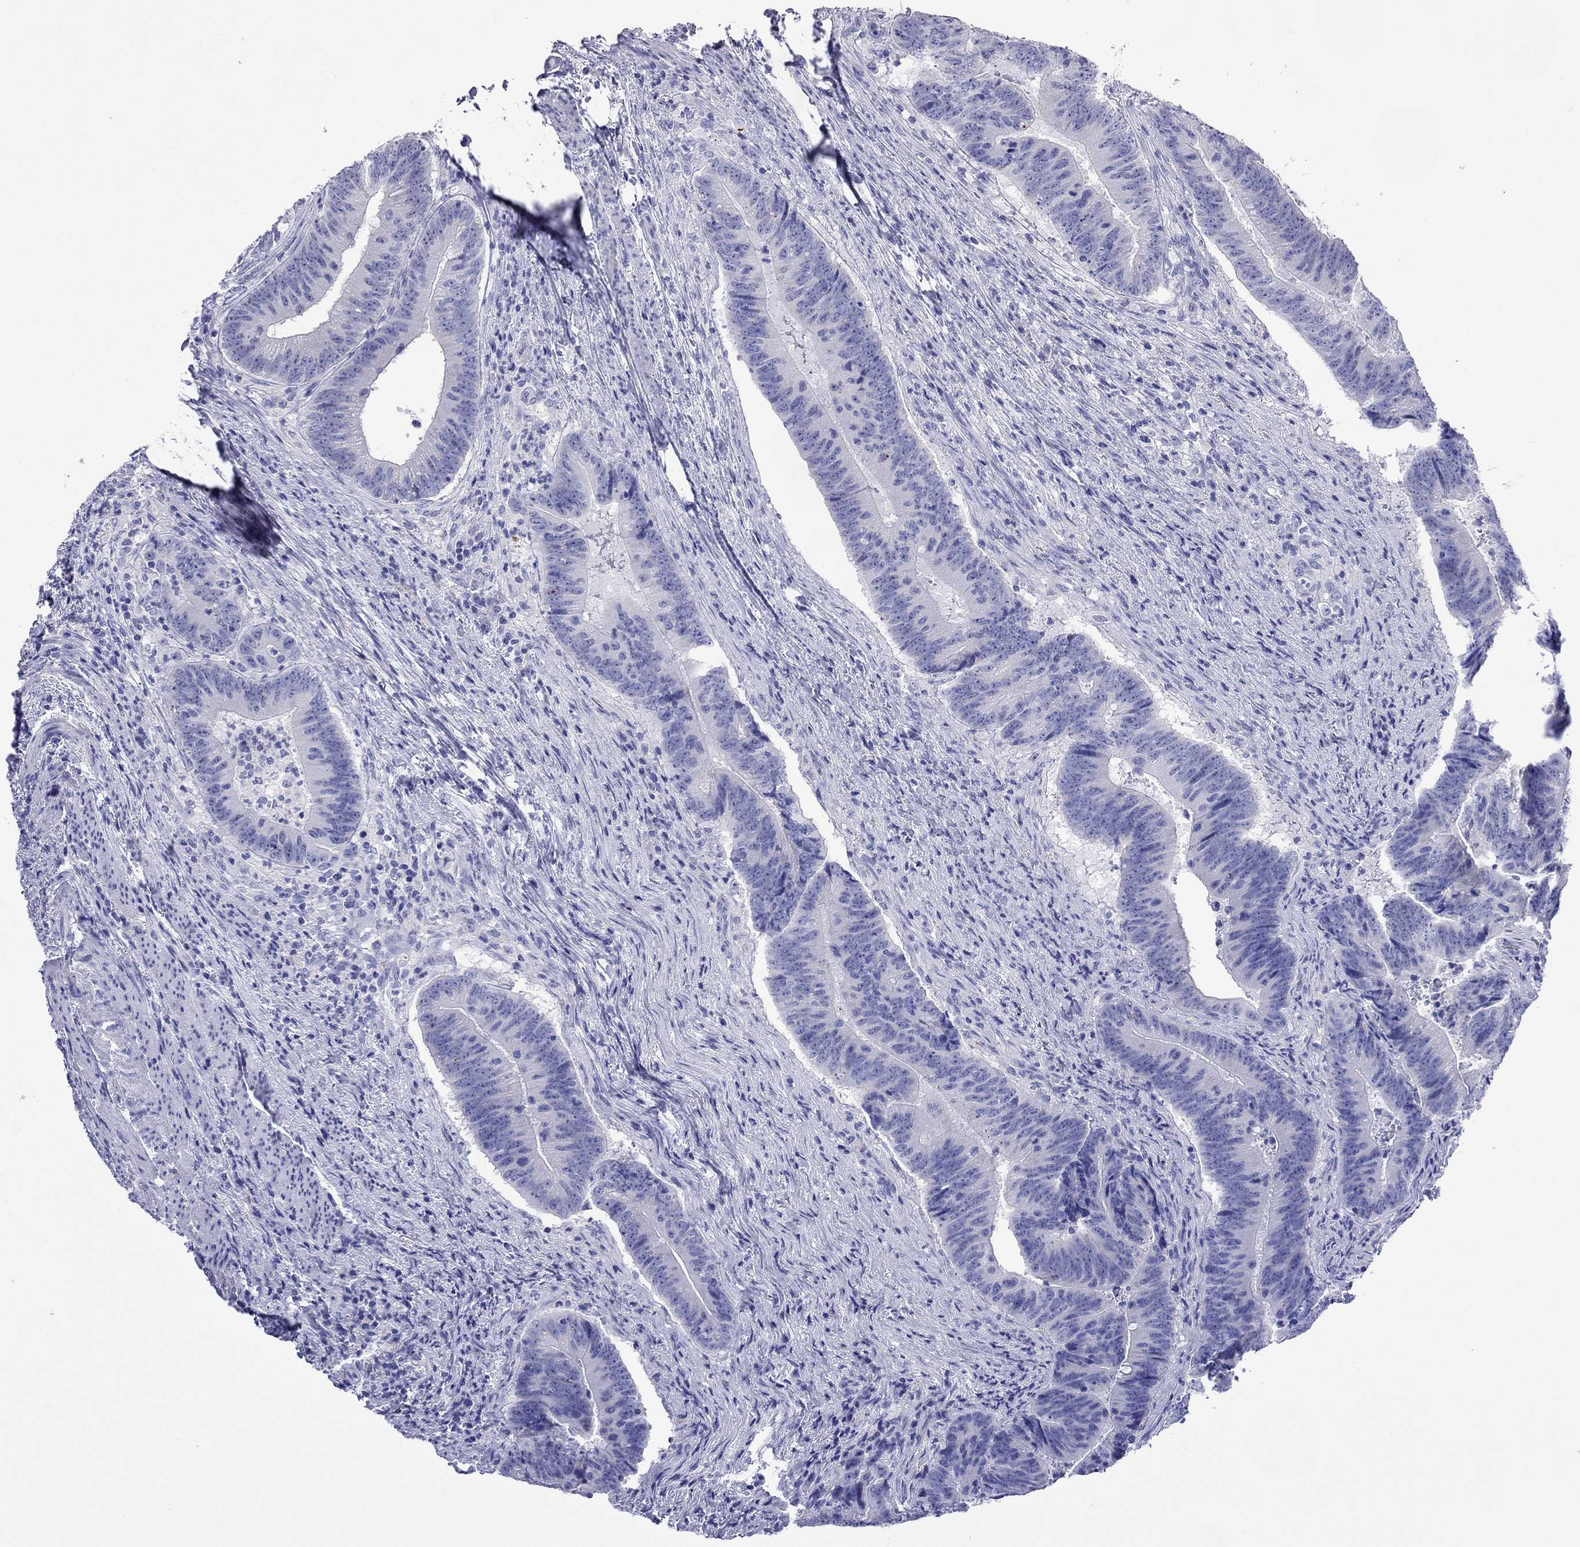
{"staining": {"intensity": "negative", "quantity": "none", "location": "none"}, "tissue": "colorectal cancer", "cell_type": "Tumor cells", "image_type": "cancer", "snomed": [{"axis": "morphology", "description": "Adenocarcinoma, NOS"}, {"axis": "topography", "description": "Colon"}], "caption": "IHC of colorectal adenocarcinoma reveals no staining in tumor cells.", "gene": "FIGLA", "patient": {"sex": "female", "age": 87}}